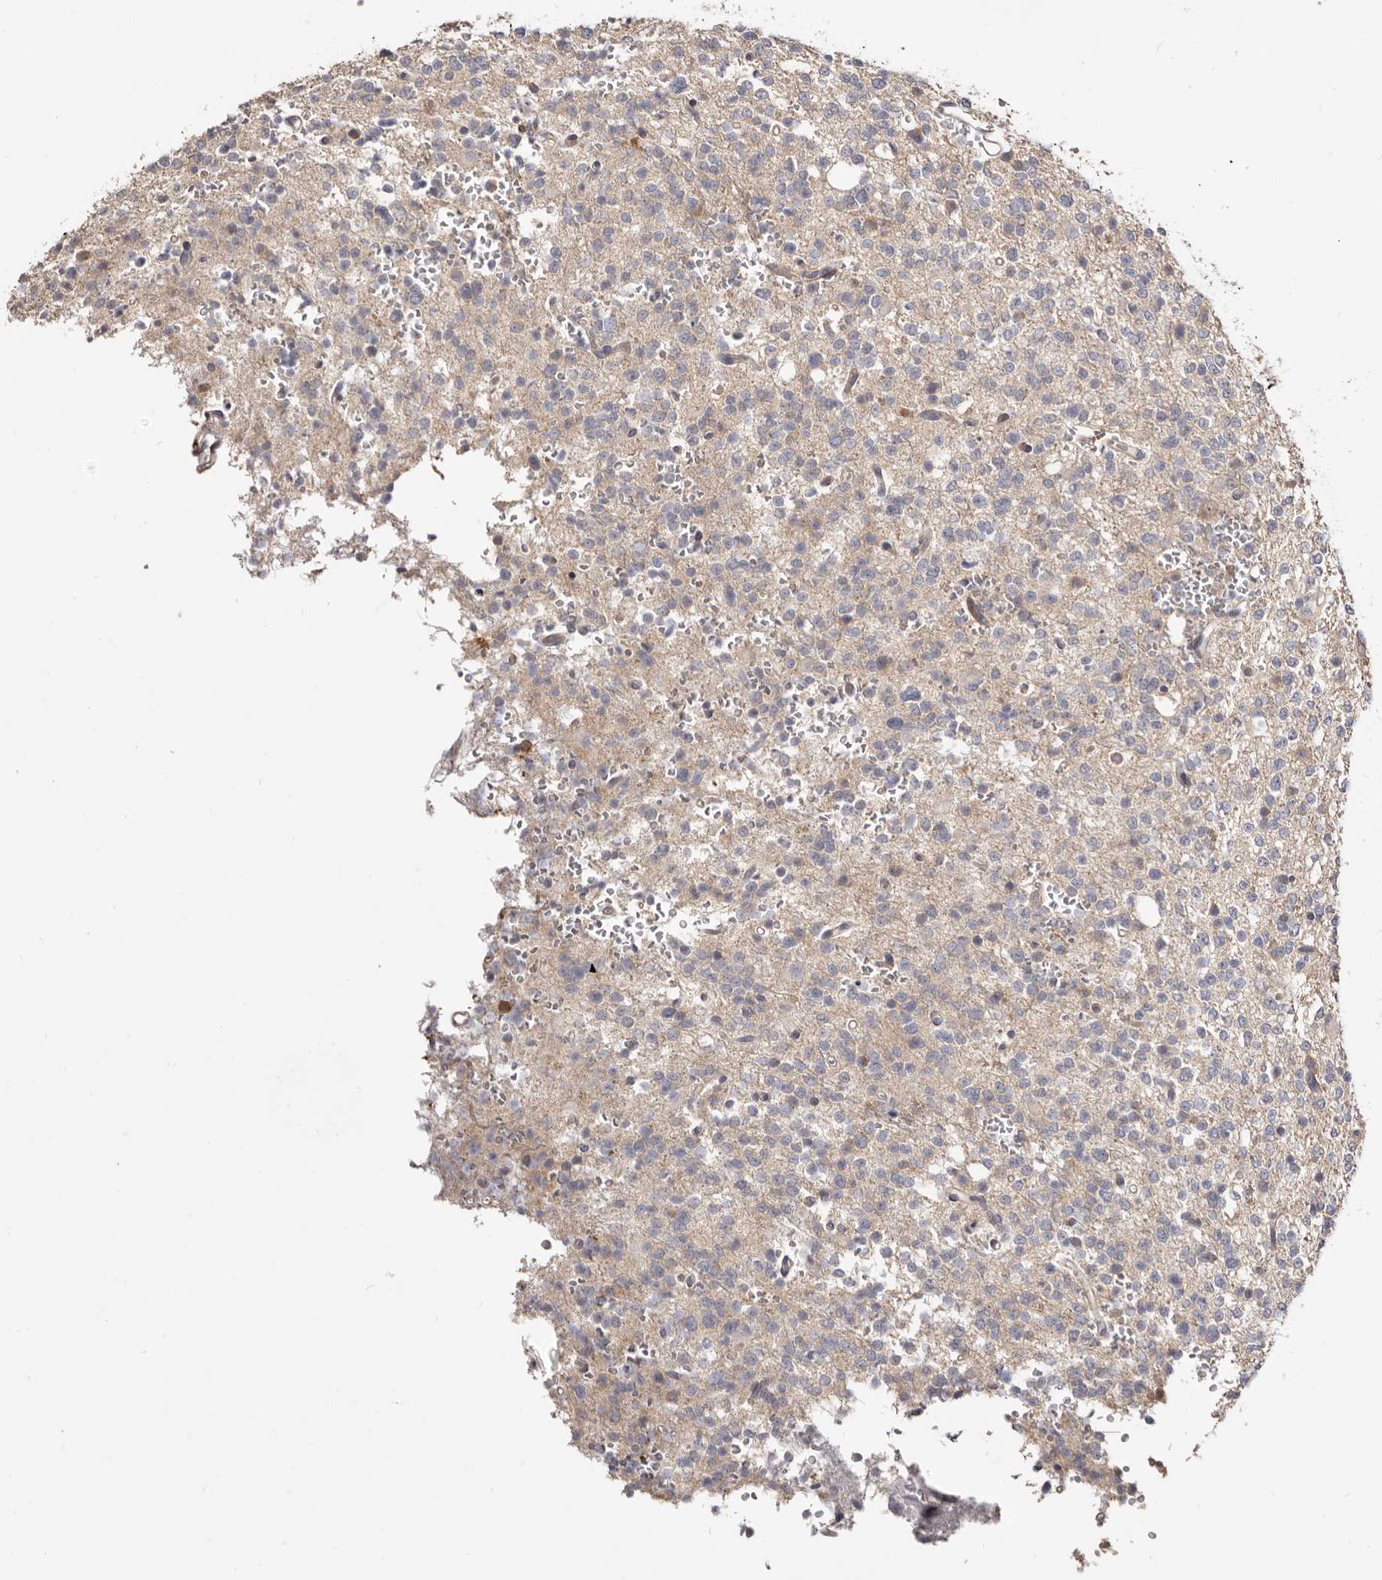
{"staining": {"intensity": "negative", "quantity": "none", "location": "none"}, "tissue": "glioma", "cell_type": "Tumor cells", "image_type": "cancer", "snomed": [{"axis": "morphology", "description": "Glioma, malignant, High grade"}, {"axis": "topography", "description": "Brain"}], "caption": "The micrograph exhibits no staining of tumor cells in glioma.", "gene": "TC2N", "patient": {"sex": "female", "age": 62}}